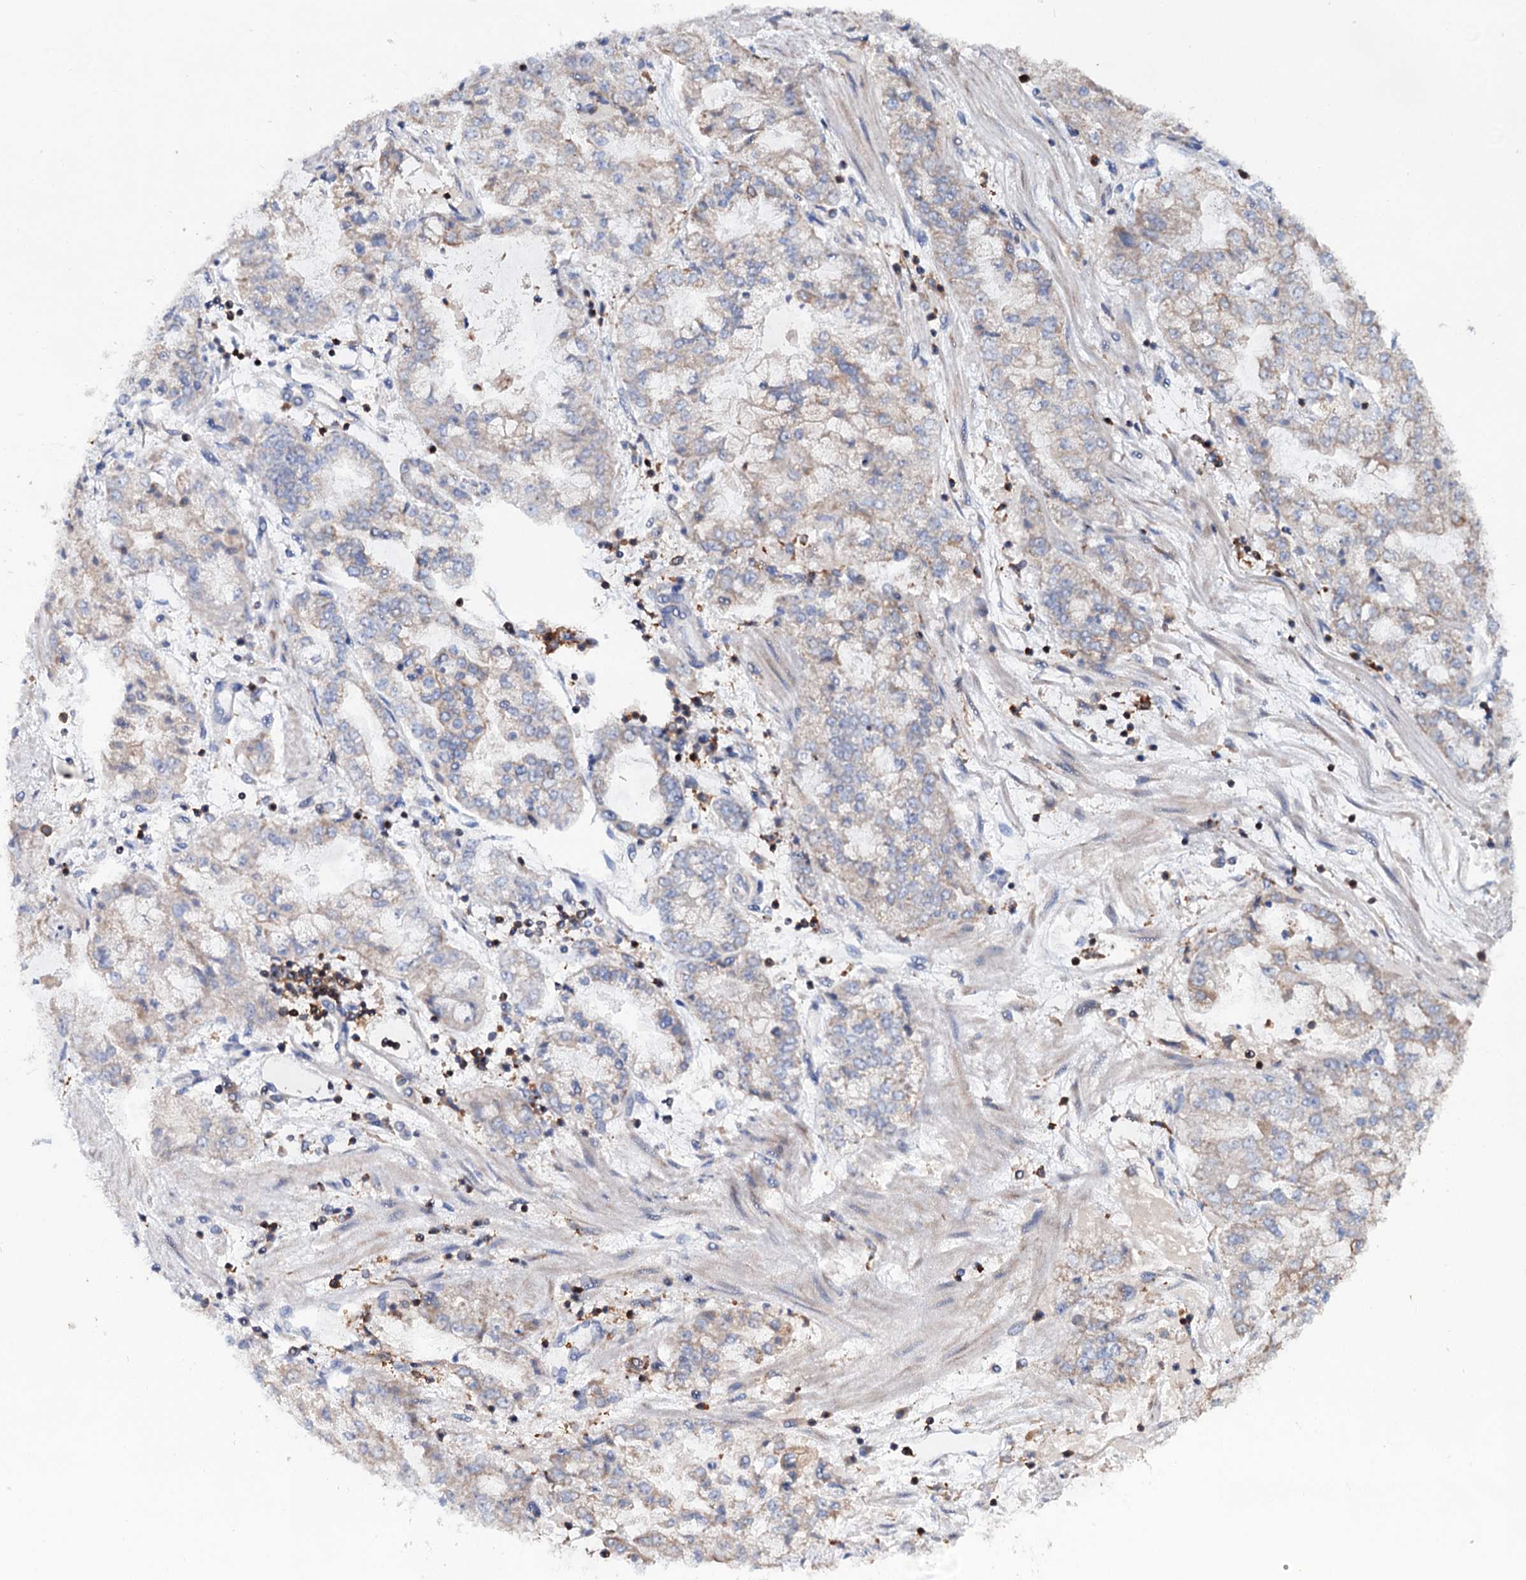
{"staining": {"intensity": "weak", "quantity": "25%-75%", "location": "cytoplasmic/membranous"}, "tissue": "stomach cancer", "cell_type": "Tumor cells", "image_type": "cancer", "snomed": [{"axis": "morphology", "description": "Adenocarcinoma, NOS"}, {"axis": "topography", "description": "Stomach"}], "caption": "Stomach cancer (adenocarcinoma) stained with IHC demonstrates weak cytoplasmic/membranous staining in about 25%-75% of tumor cells. The staining was performed using DAB (3,3'-diaminobenzidine) to visualize the protein expression in brown, while the nuclei were stained in blue with hematoxylin (Magnification: 20x).", "gene": "UBASH3B", "patient": {"sex": "male", "age": 76}}